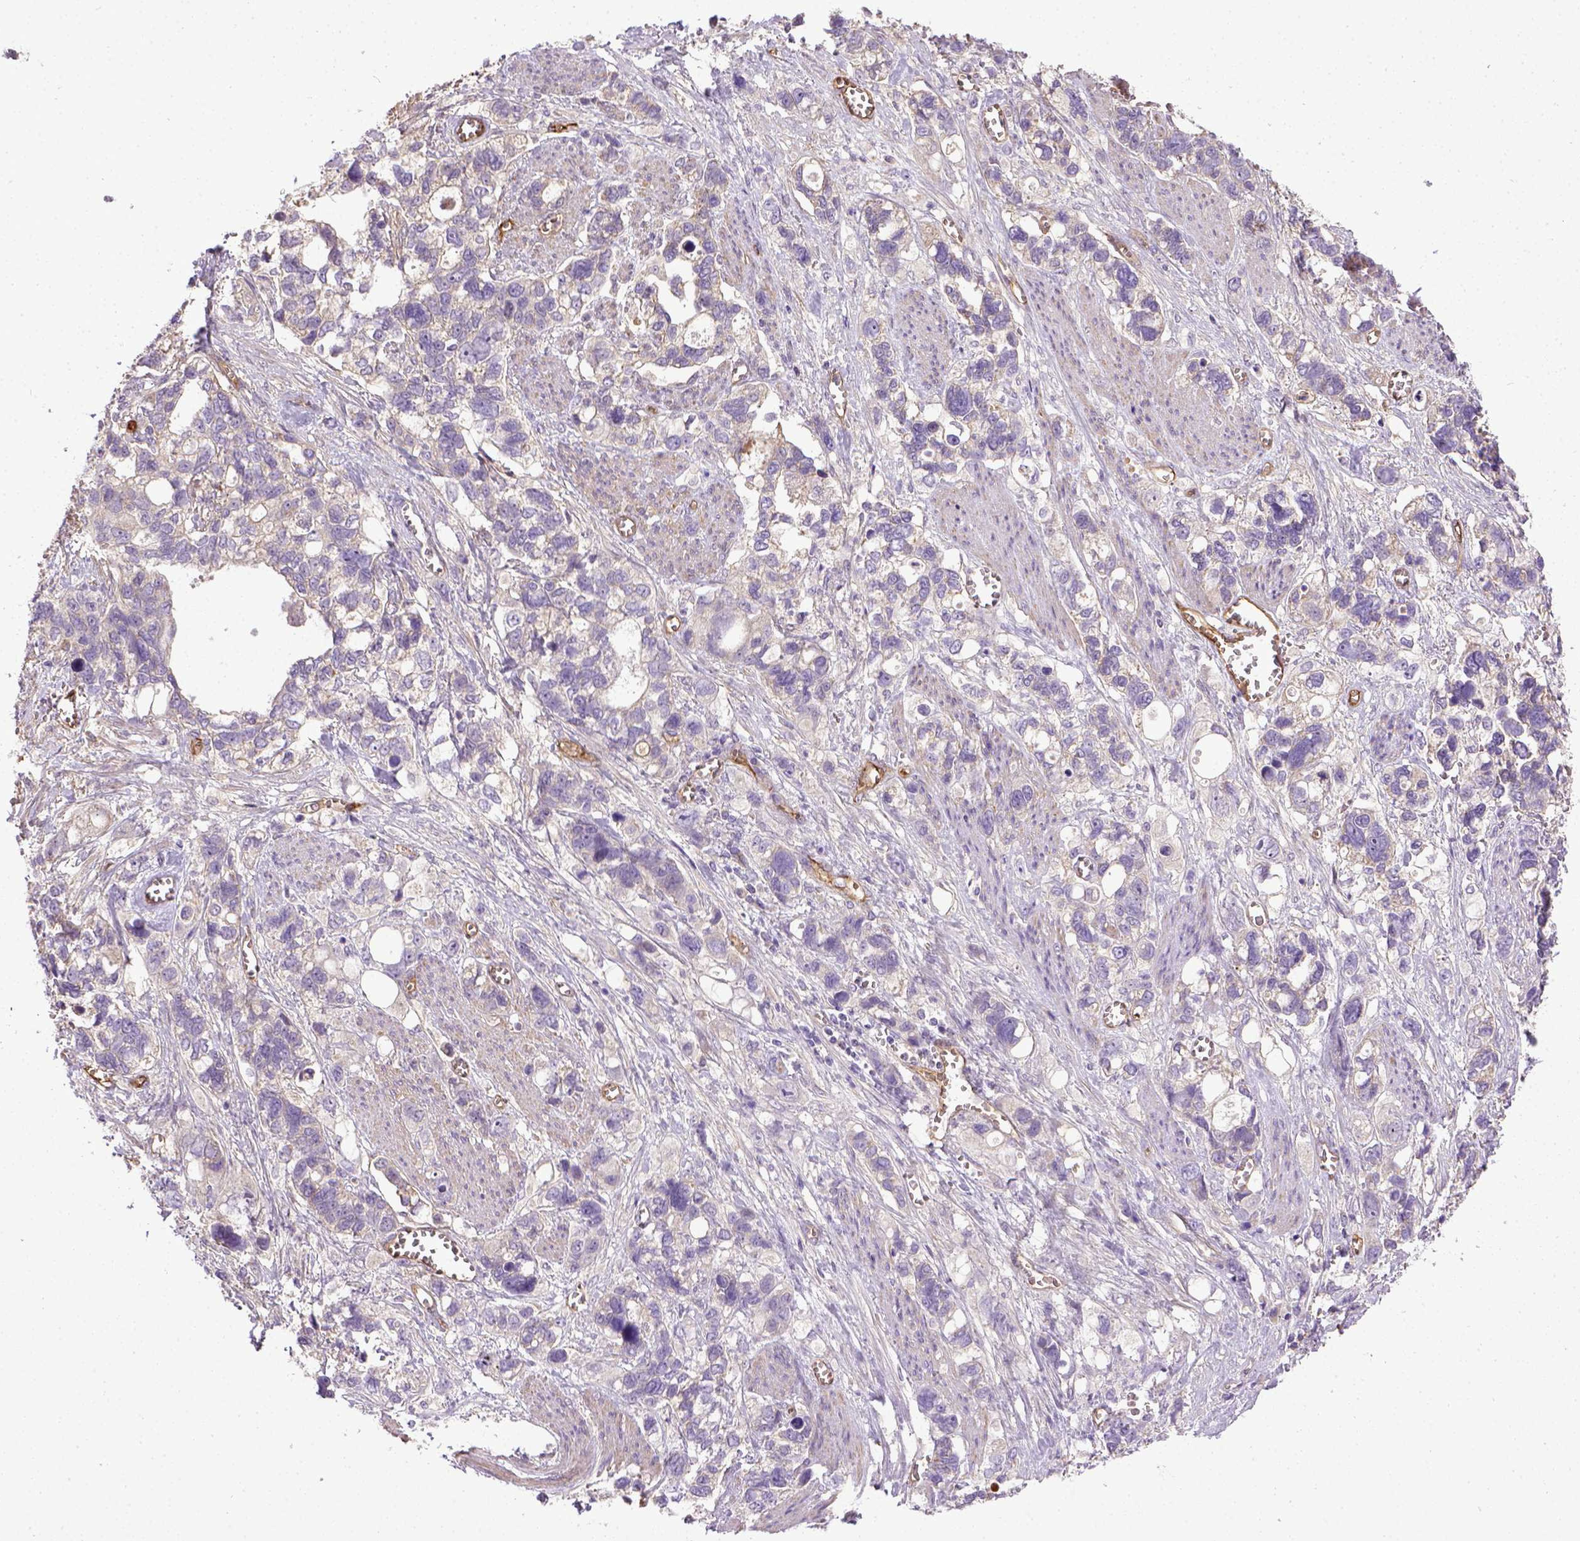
{"staining": {"intensity": "negative", "quantity": "none", "location": "none"}, "tissue": "stomach cancer", "cell_type": "Tumor cells", "image_type": "cancer", "snomed": [{"axis": "morphology", "description": "Adenocarcinoma, NOS"}, {"axis": "topography", "description": "Stomach, upper"}], "caption": "Tumor cells are negative for protein expression in human stomach cancer.", "gene": "ENG", "patient": {"sex": "female", "age": 81}}